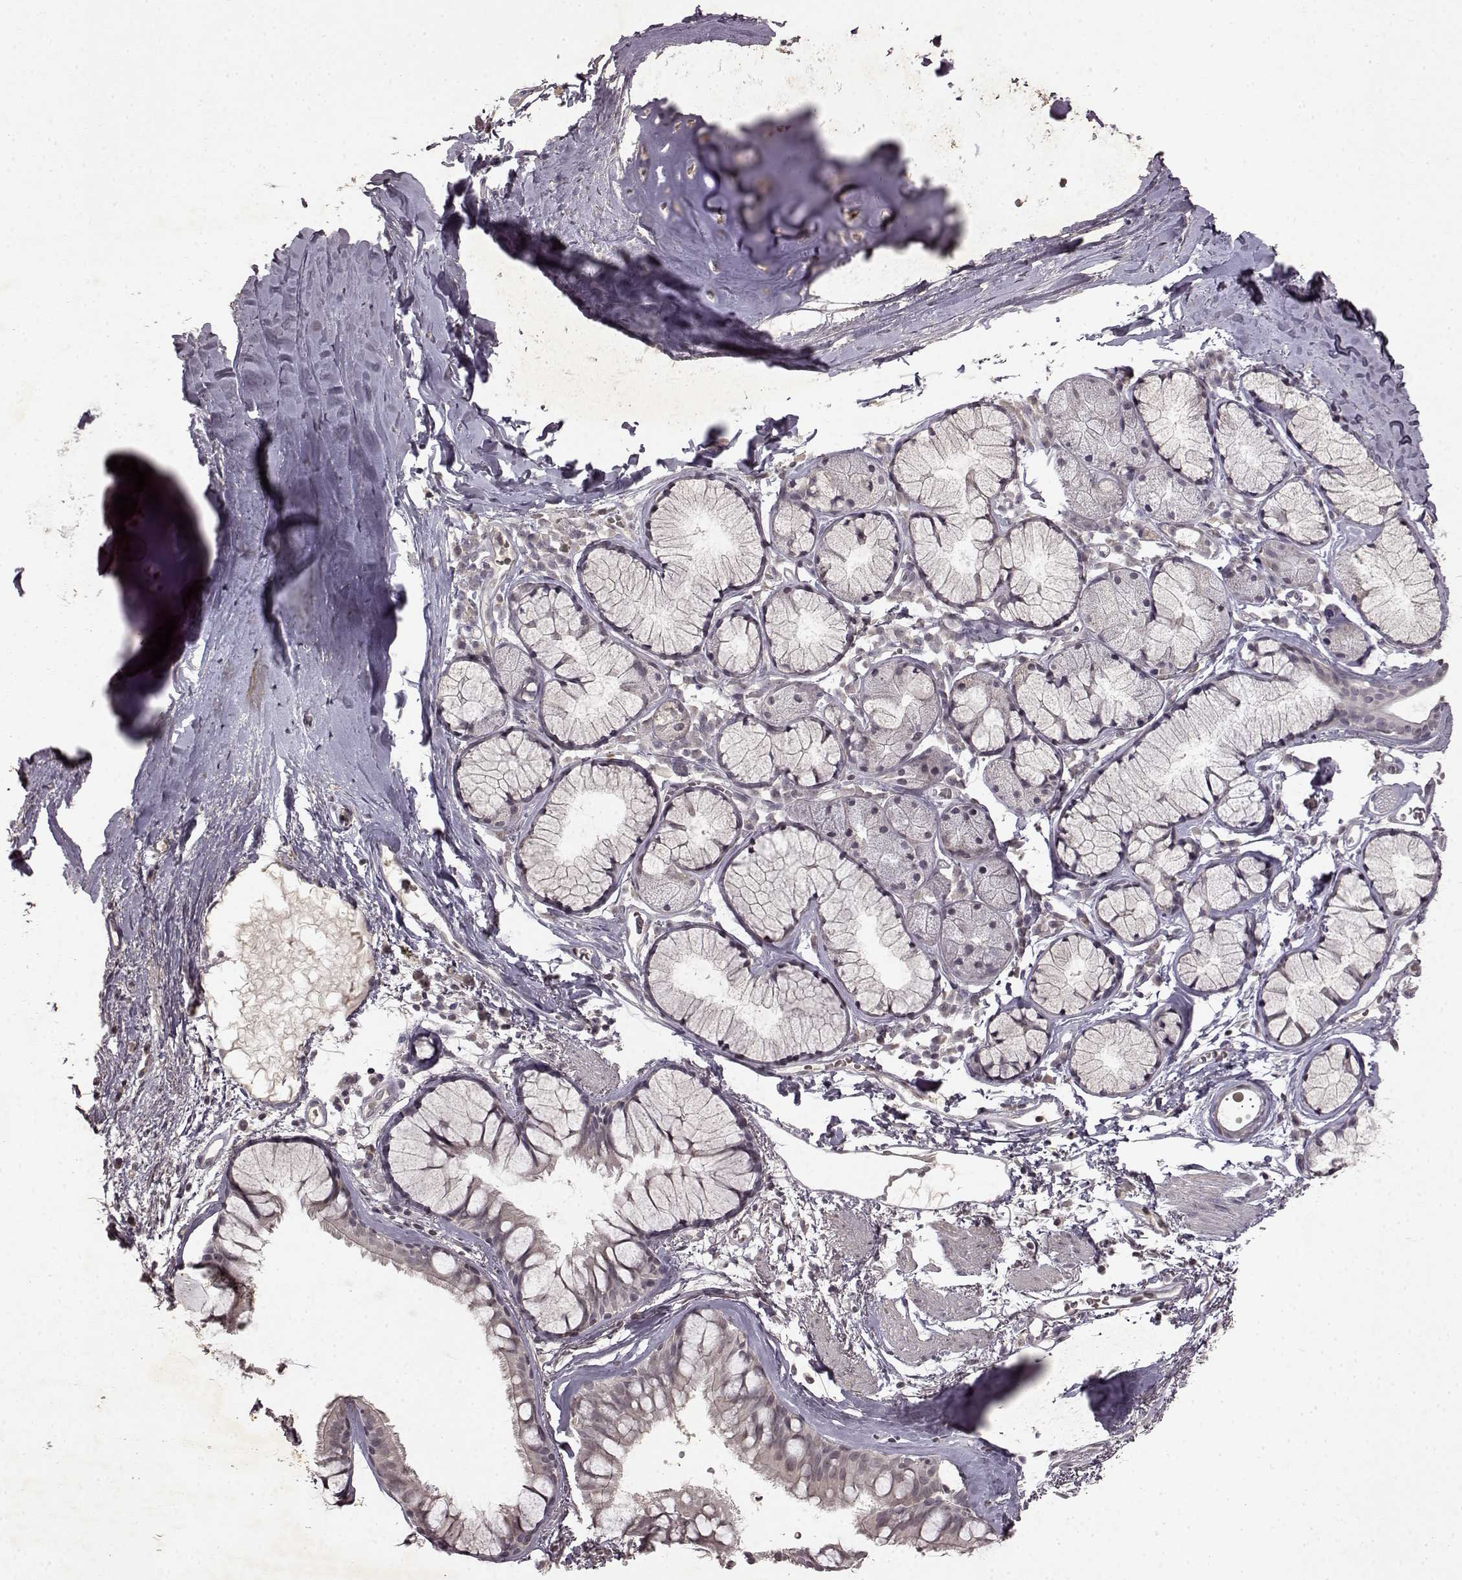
{"staining": {"intensity": "negative", "quantity": "none", "location": "none"}, "tissue": "bronchus", "cell_type": "Respiratory epithelial cells", "image_type": "normal", "snomed": [{"axis": "morphology", "description": "Normal tissue, NOS"}, {"axis": "morphology", "description": "Squamous cell carcinoma, NOS"}, {"axis": "topography", "description": "Cartilage tissue"}, {"axis": "topography", "description": "Bronchus"}], "caption": "Photomicrograph shows no significant protein expression in respiratory epithelial cells of benign bronchus. The staining was performed using DAB to visualize the protein expression in brown, while the nuclei were stained in blue with hematoxylin (Magnification: 20x).", "gene": "LHB", "patient": {"sex": "male", "age": 72}}